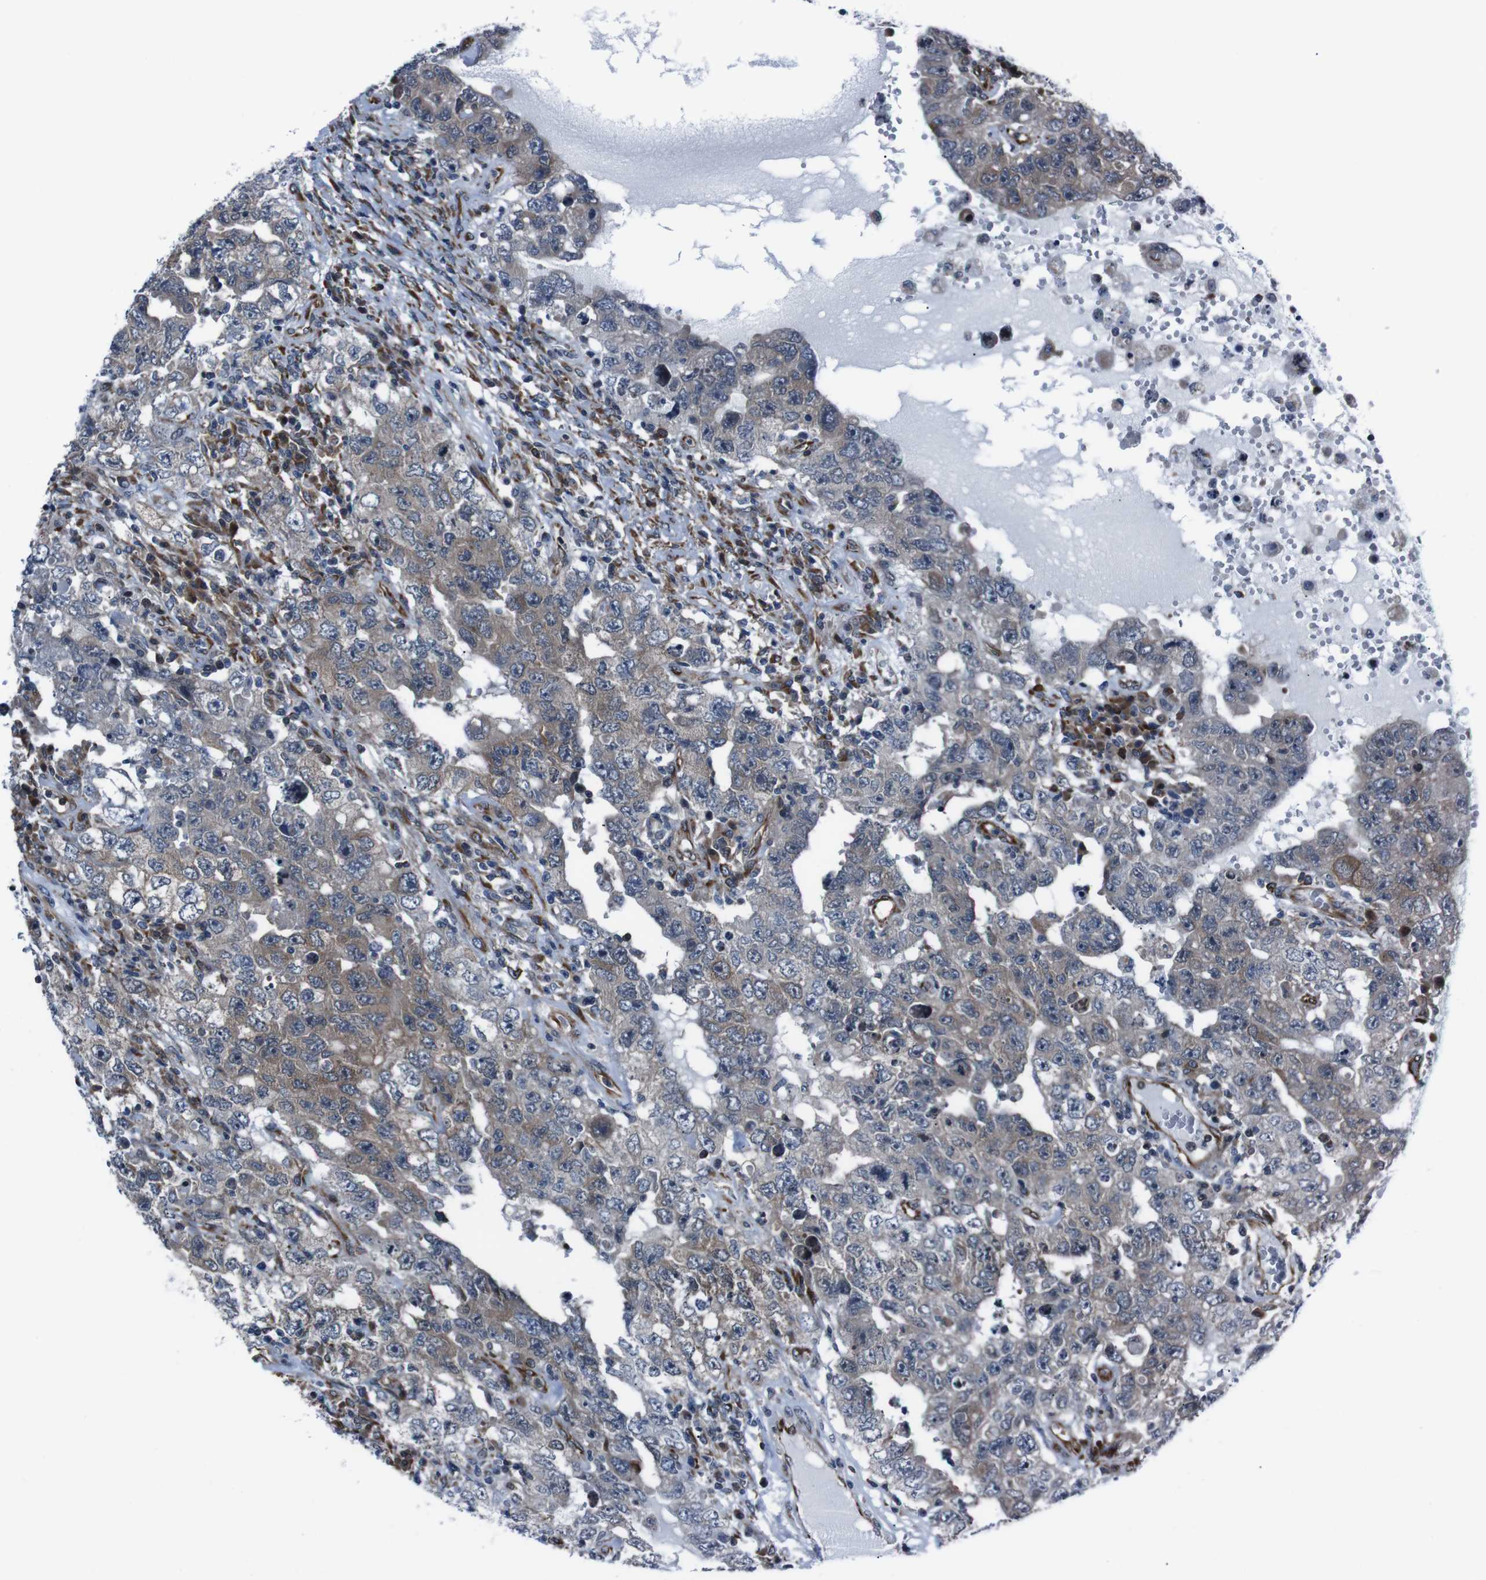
{"staining": {"intensity": "moderate", "quantity": "25%-75%", "location": "cytoplasmic/membranous"}, "tissue": "testis cancer", "cell_type": "Tumor cells", "image_type": "cancer", "snomed": [{"axis": "morphology", "description": "Carcinoma, Embryonal, NOS"}, {"axis": "topography", "description": "Testis"}], "caption": "IHC of human testis cancer (embryonal carcinoma) shows medium levels of moderate cytoplasmic/membranous staining in approximately 25%-75% of tumor cells. (brown staining indicates protein expression, while blue staining denotes nuclei).", "gene": "EIF4A2", "patient": {"sex": "male", "age": 26}}